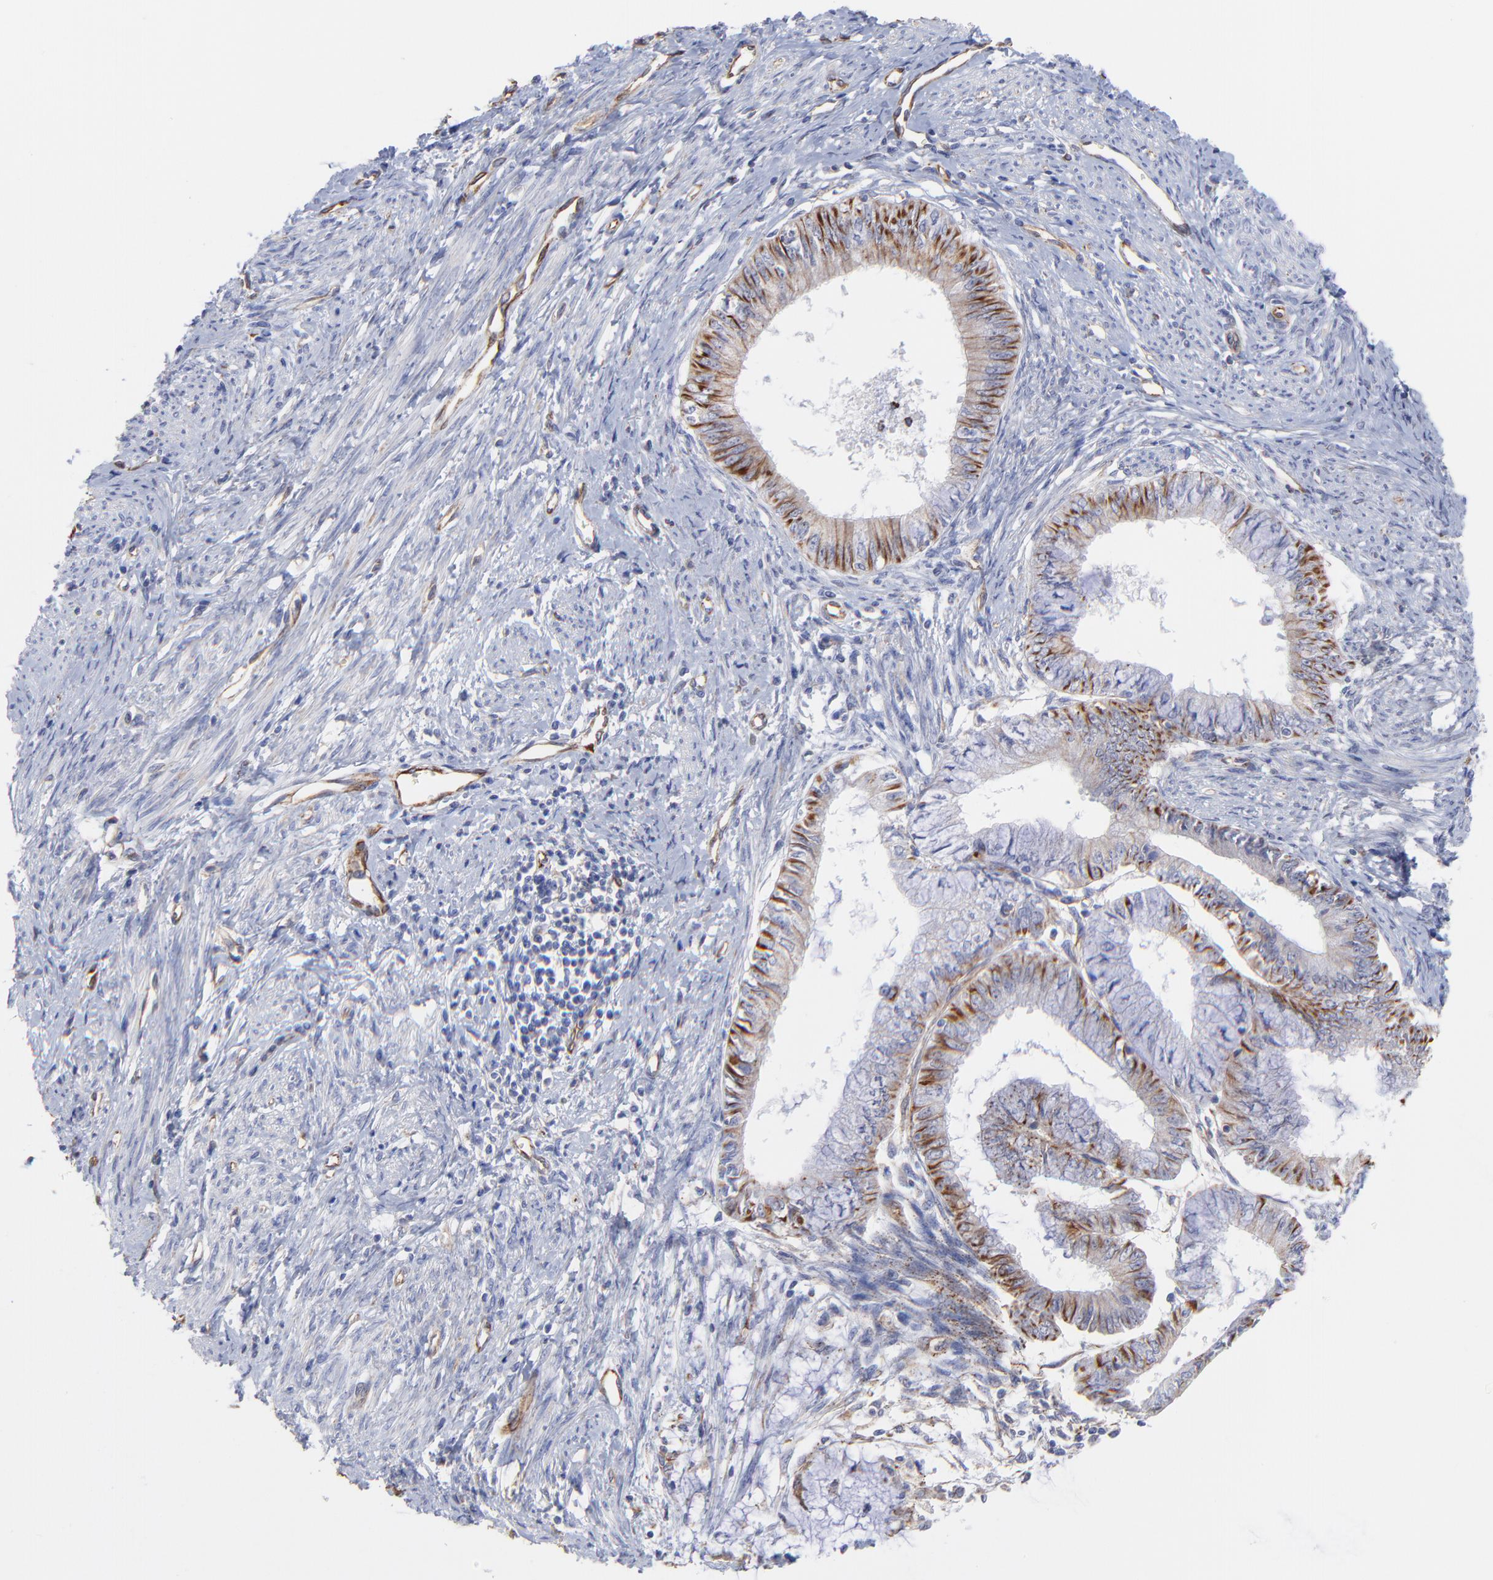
{"staining": {"intensity": "moderate", "quantity": ">75%", "location": "cytoplasmic/membranous"}, "tissue": "endometrial cancer", "cell_type": "Tumor cells", "image_type": "cancer", "snomed": [{"axis": "morphology", "description": "Adenocarcinoma, NOS"}, {"axis": "topography", "description": "Endometrium"}], "caption": "The micrograph displays immunohistochemical staining of endometrial cancer. There is moderate cytoplasmic/membranous positivity is seen in about >75% of tumor cells.", "gene": "COX8C", "patient": {"sex": "female", "age": 76}}